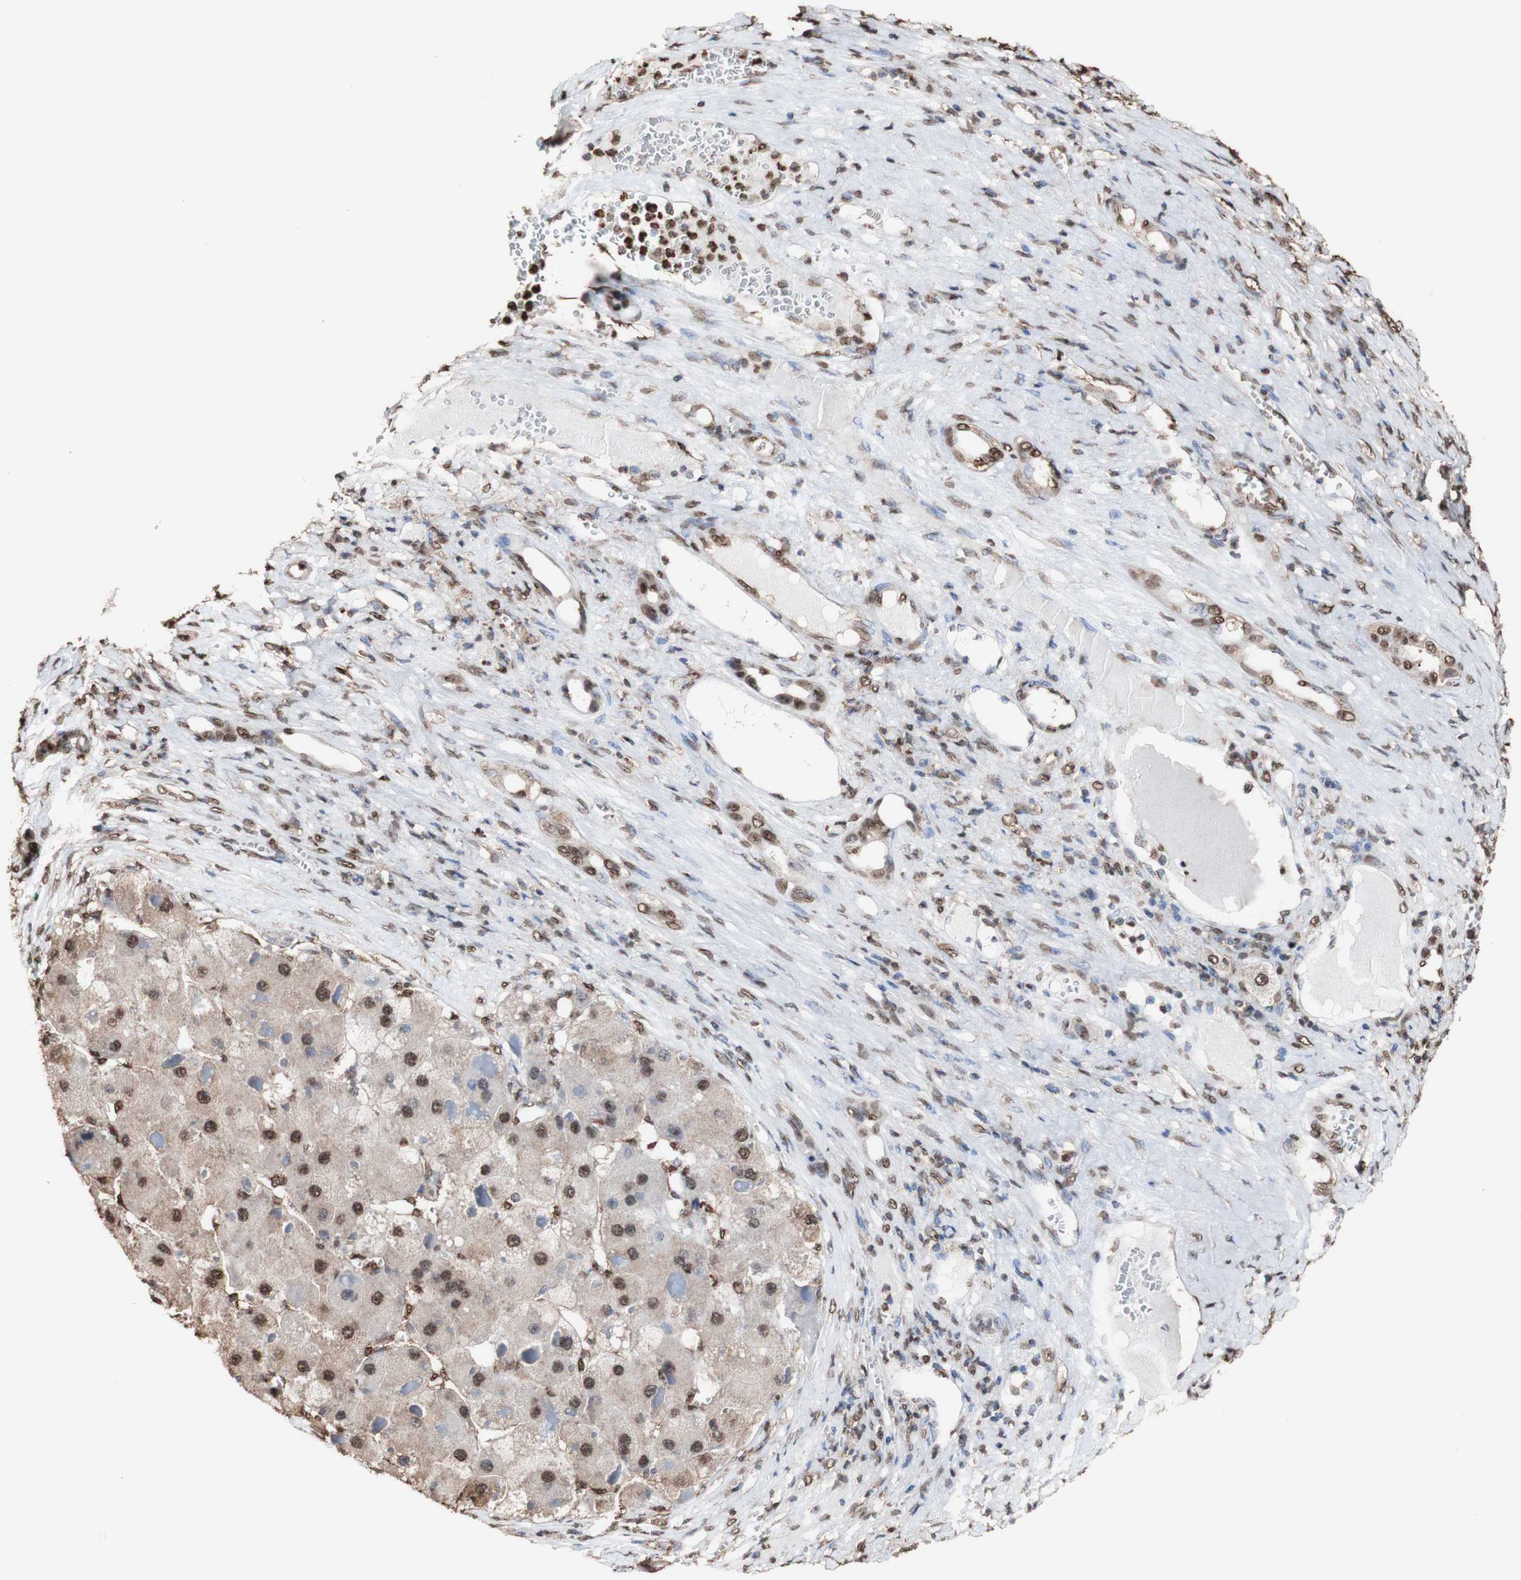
{"staining": {"intensity": "strong", "quantity": ">75%", "location": "cytoplasmic/membranous,nuclear"}, "tissue": "liver cancer", "cell_type": "Tumor cells", "image_type": "cancer", "snomed": [{"axis": "morphology", "description": "Carcinoma, Hepatocellular, NOS"}, {"axis": "topography", "description": "Liver"}], "caption": "Protein expression analysis of human liver cancer reveals strong cytoplasmic/membranous and nuclear positivity in approximately >75% of tumor cells.", "gene": "PIDD1", "patient": {"sex": "female", "age": 73}}